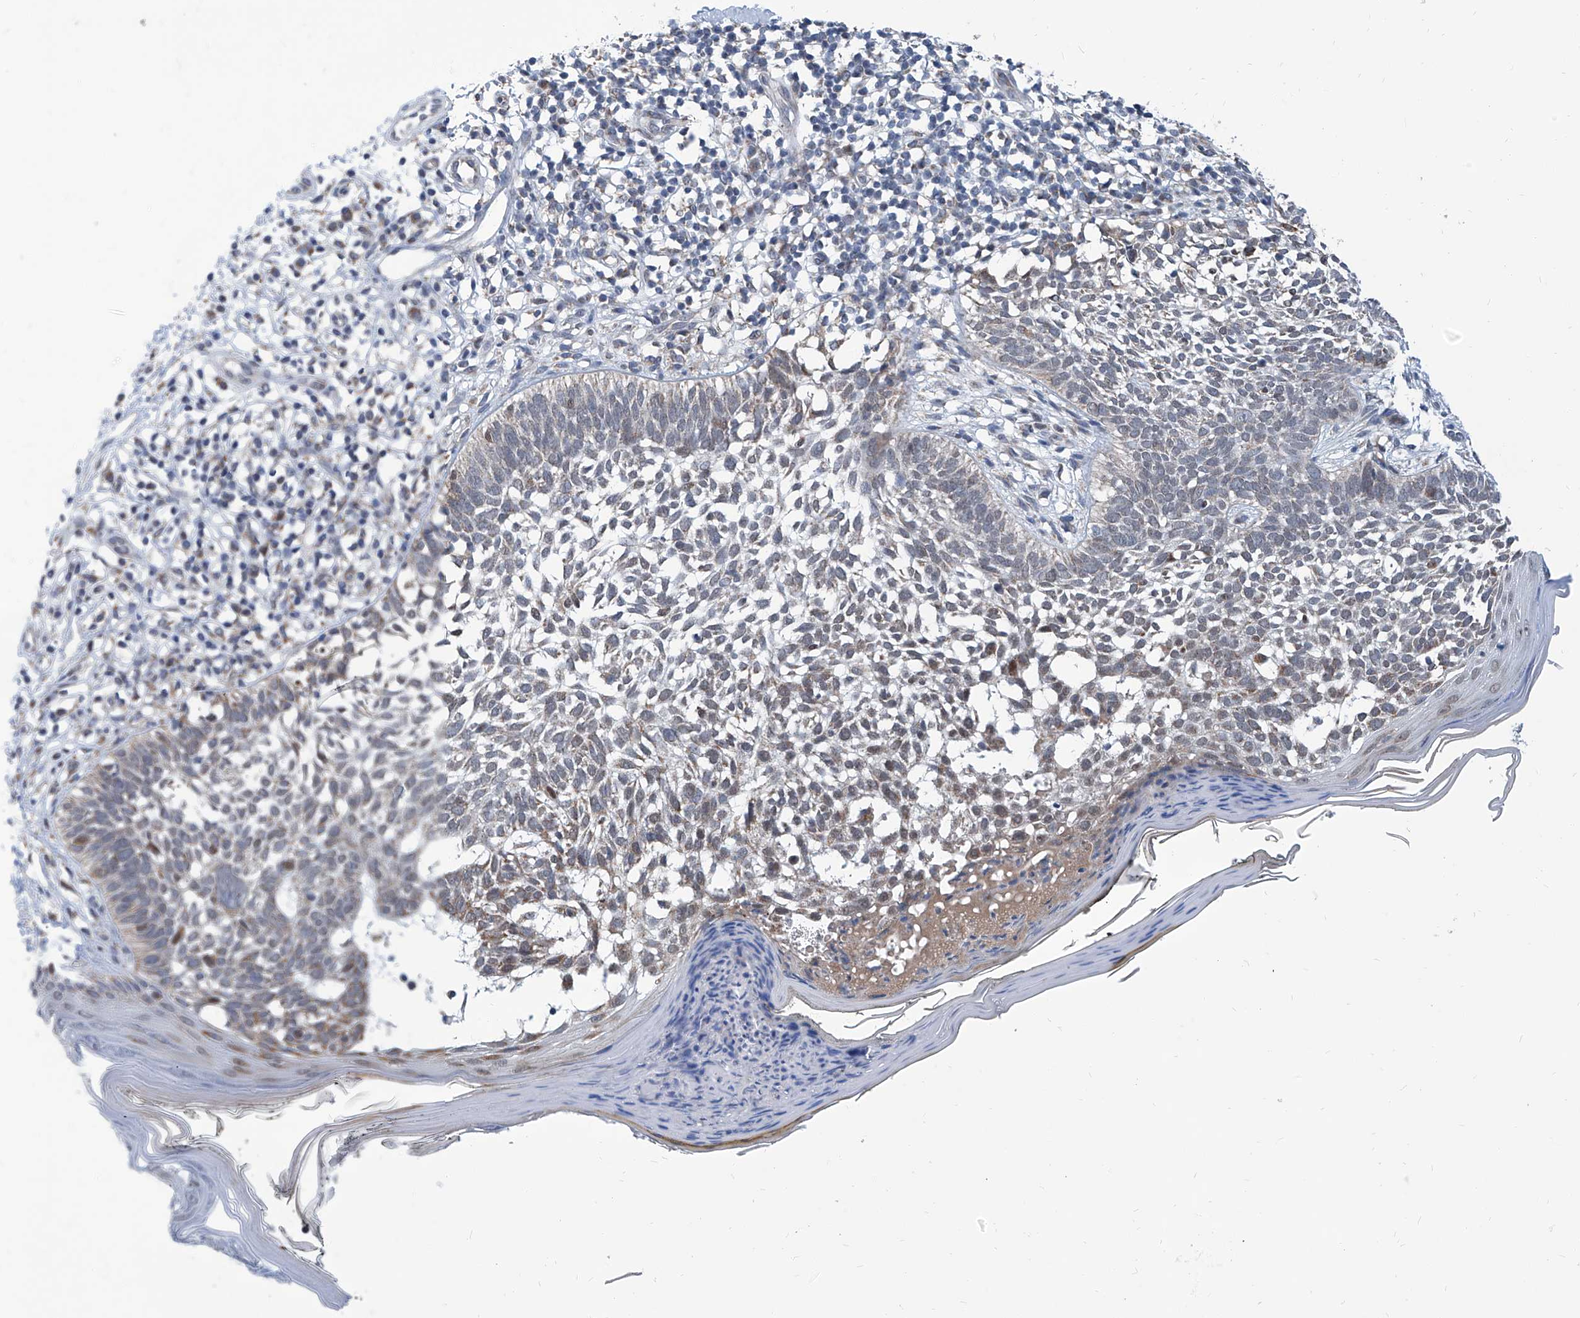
{"staining": {"intensity": "moderate", "quantity": "<25%", "location": "cytoplasmic/membranous"}, "tissue": "skin cancer", "cell_type": "Tumor cells", "image_type": "cancer", "snomed": [{"axis": "morphology", "description": "Basal cell carcinoma"}, {"axis": "topography", "description": "Skin"}], "caption": "This is a photomicrograph of immunohistochemistry (IHC) staining of skin cancer, which shows moderate expression in the cytoplasmic/membranous of tumor cells.", "gene": "USP48", "patient": {"sex": "female", "age": 64}}